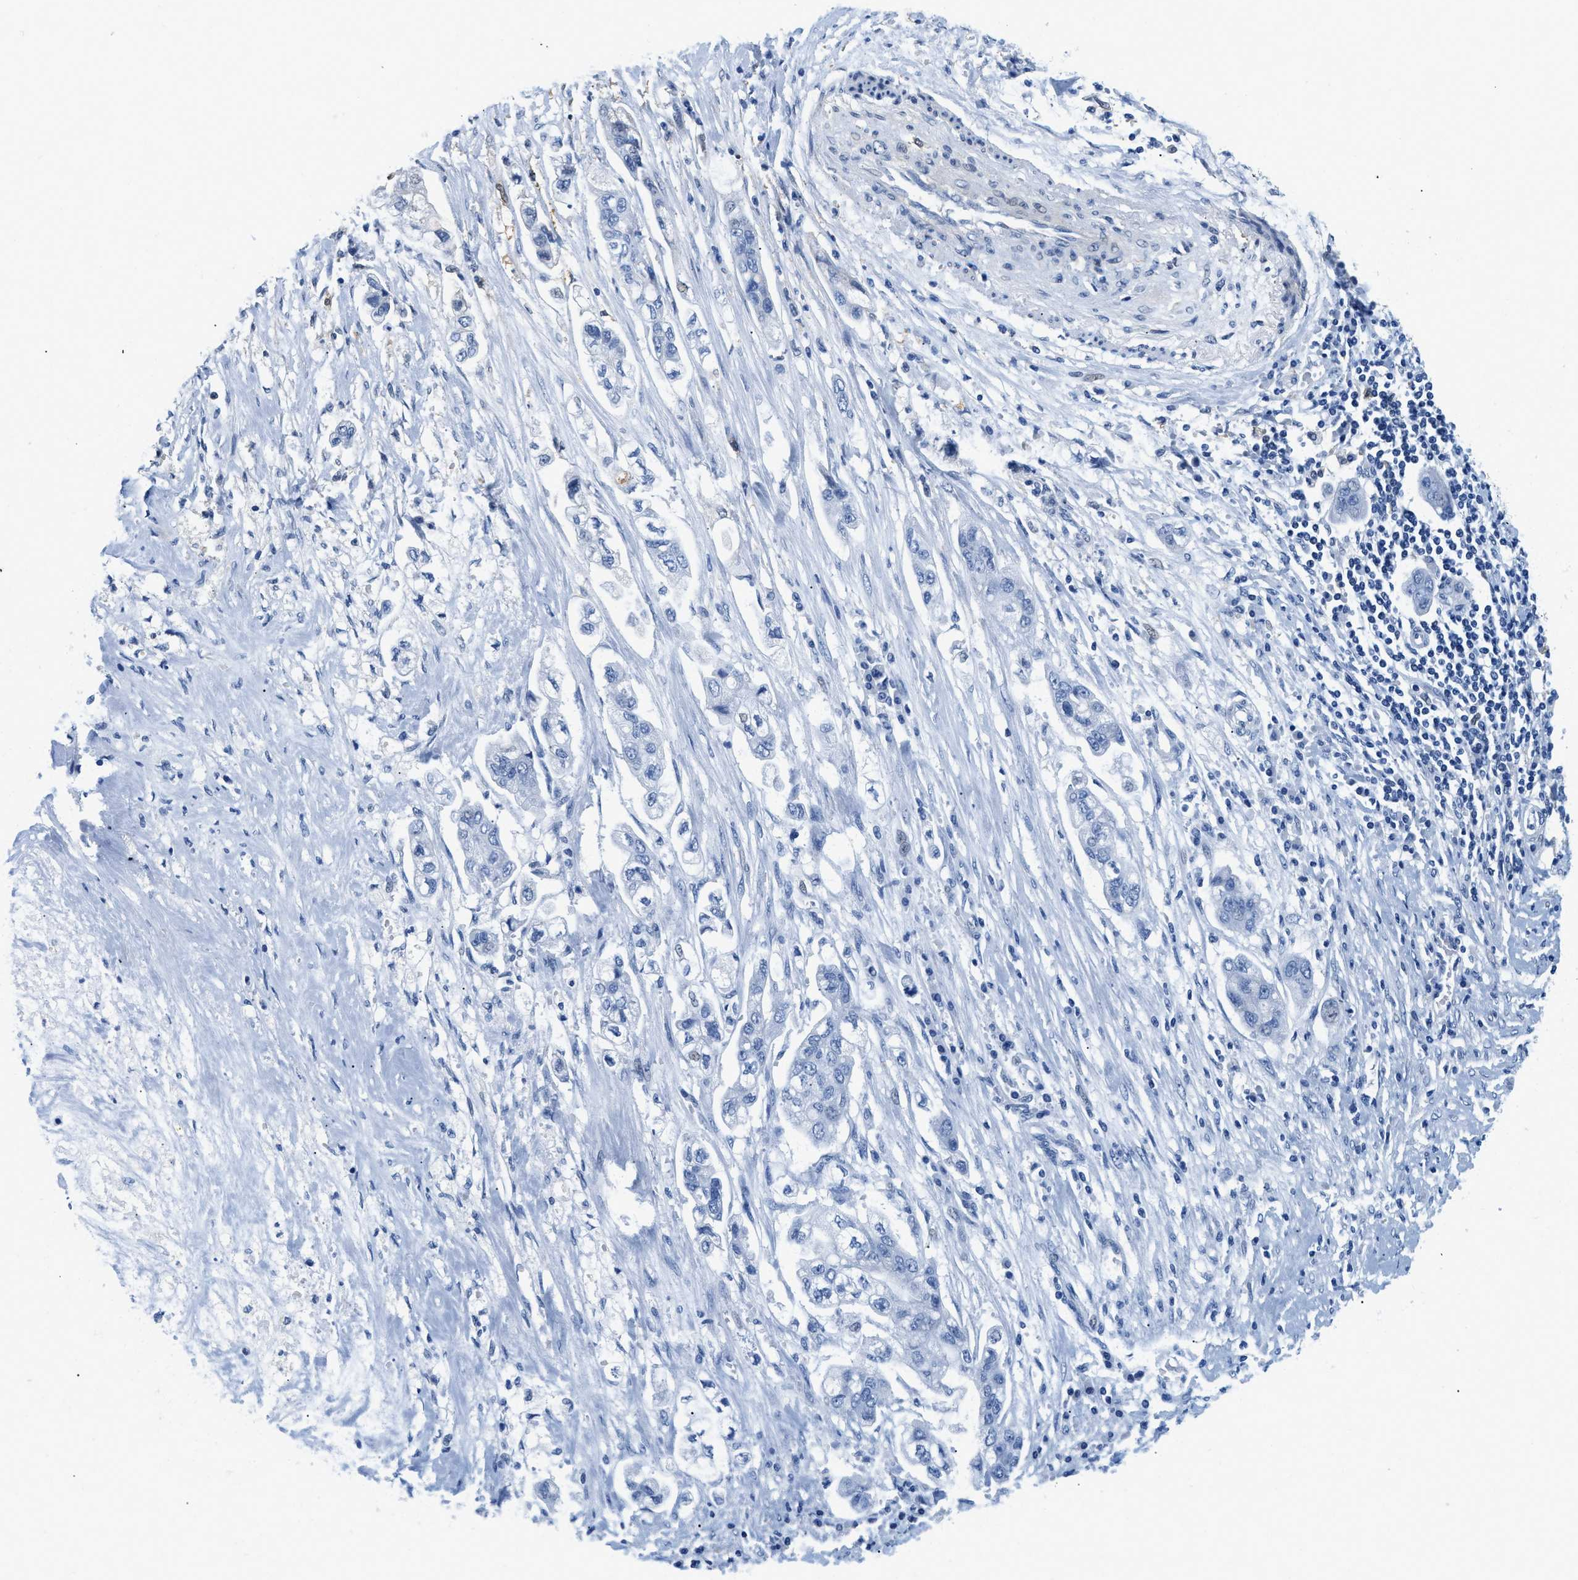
{"staining": {"intensity": "negative", "quantity": "none", "location": "none"}, "tissue": "stomach cancer", "cell_type": "Tumor cells", "image_type": "cancer", "snomed": [{"axis": "morphology", "description": "Adenocarcinoma, NOS"}, {"axis": "topography", "description": "Stomach"}], "caption": "DAB (3,3'-diaminobenzidine) immunohistochemical staining of human stomach adenocarcinoma shows no significant positivity in tumor cells.", "gene": "GSN", "patient": {"sex": "male", "age": 62}}